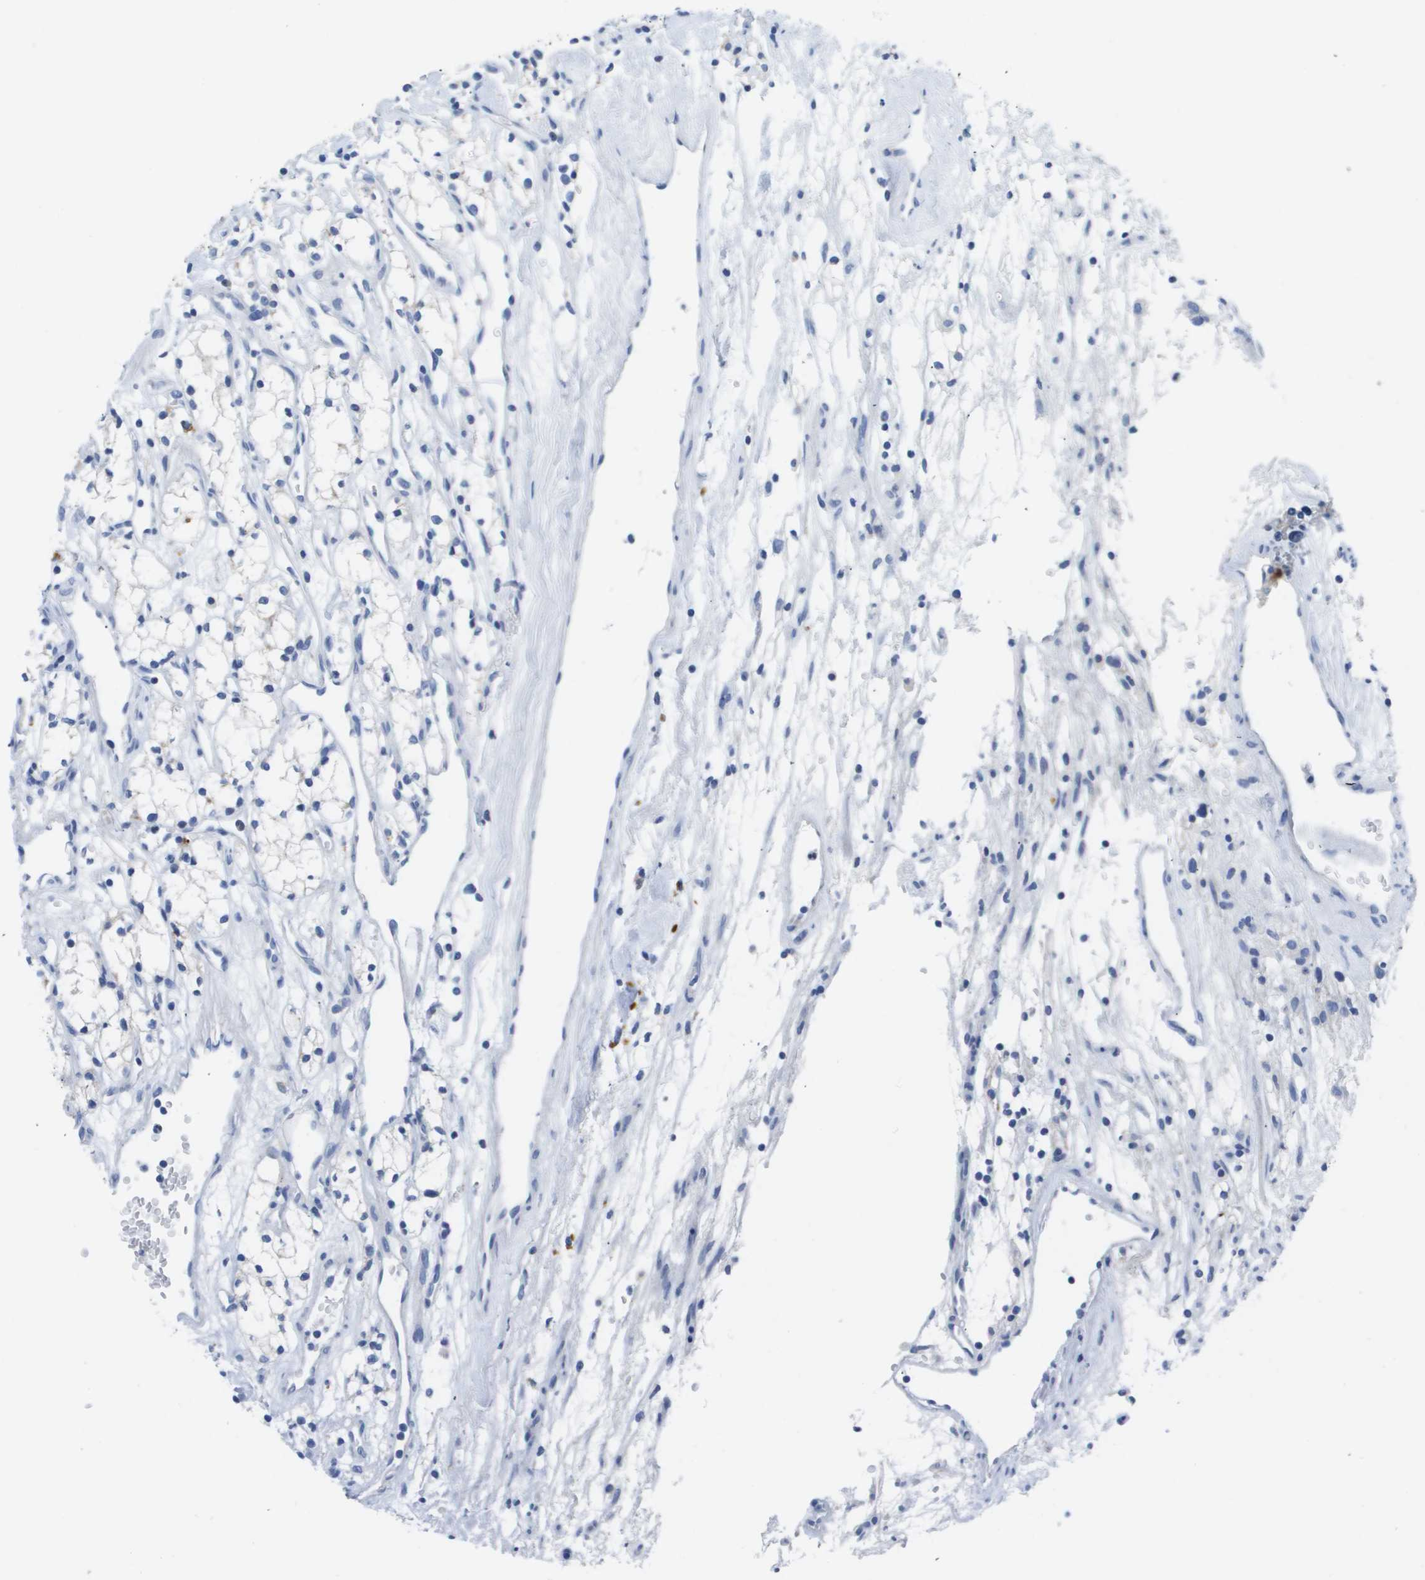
{"staining": {"intensity": "negative", "quantity": "none", "location": "none"}, "tissue": "renal cancer", "cell_type": "Tumor cells", "image_type": "cancer", "snomed": [{"axis": "morphology", "description": "Adenocarcinoma, NOS"}, {"axis": "topography", "description": "Kidney"}], "caption": "Tumor cells are negative for protein expression in human renal cancer (adenocarcinoma).", "gene": "MS4A1", "patient": {"sex": "male", "age": 59}}